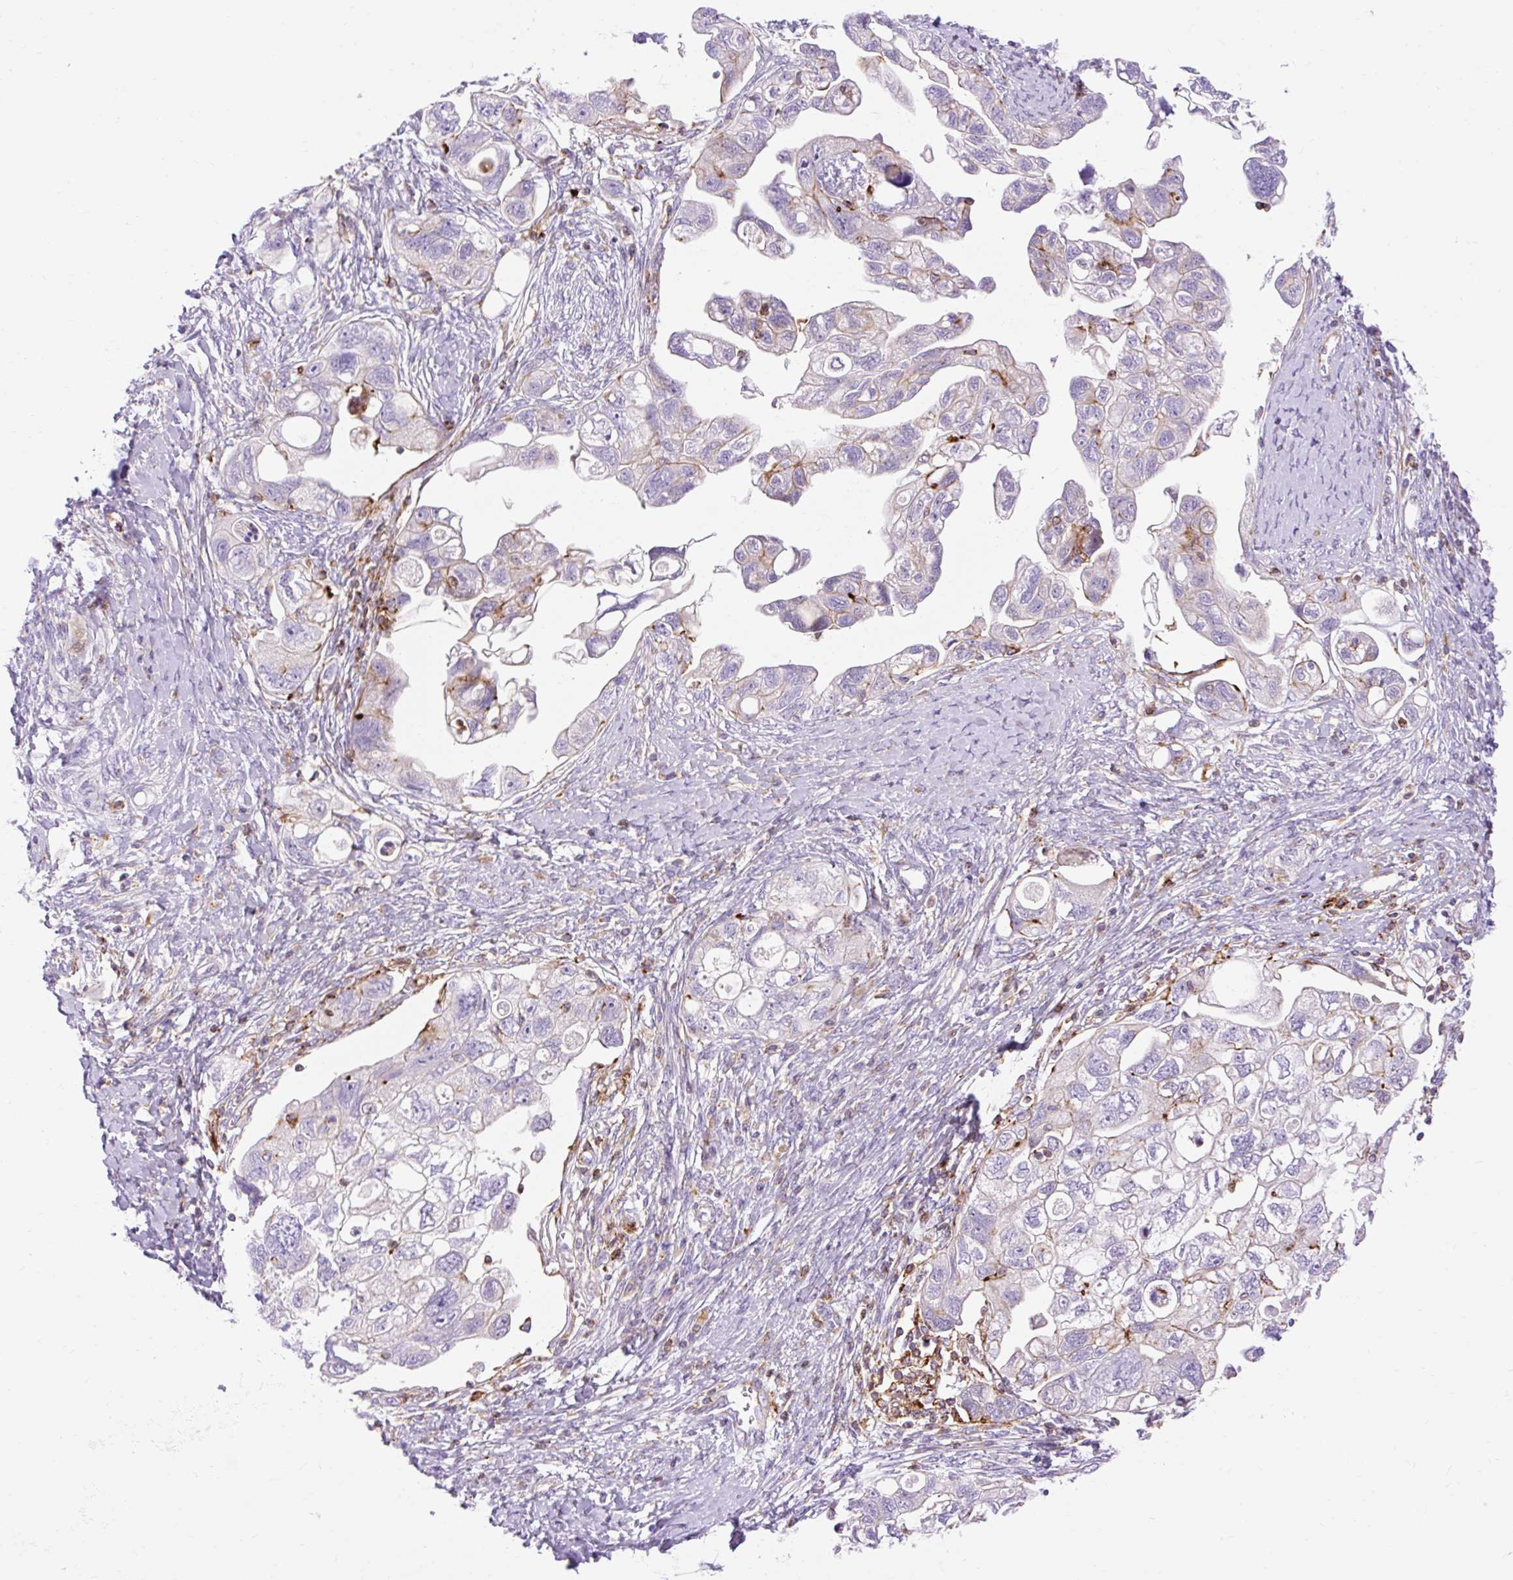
{"staining": {"intensity": "negative", "quantity": "none", "location": "none"}, "tissue": "ovarian cancer", "cell_type": "Tumor cells", "image_type": "cancer", "snomed": [{"axis": "morphology", "description": "Carcinoma, NOS"}, {"axis": "morphology", "description": "Cystadenocarcinoma, serous, NOS"}, {"axis": "topography", "description": "Ovary"}], "caption": "High power microscopy image of an immunohistochemistry image of ovarian carcinoma, revealing no significant staining in tumor cells.", "gene": "CORO7-PAM16", "patient": {"sex": "female", "age": 69}}